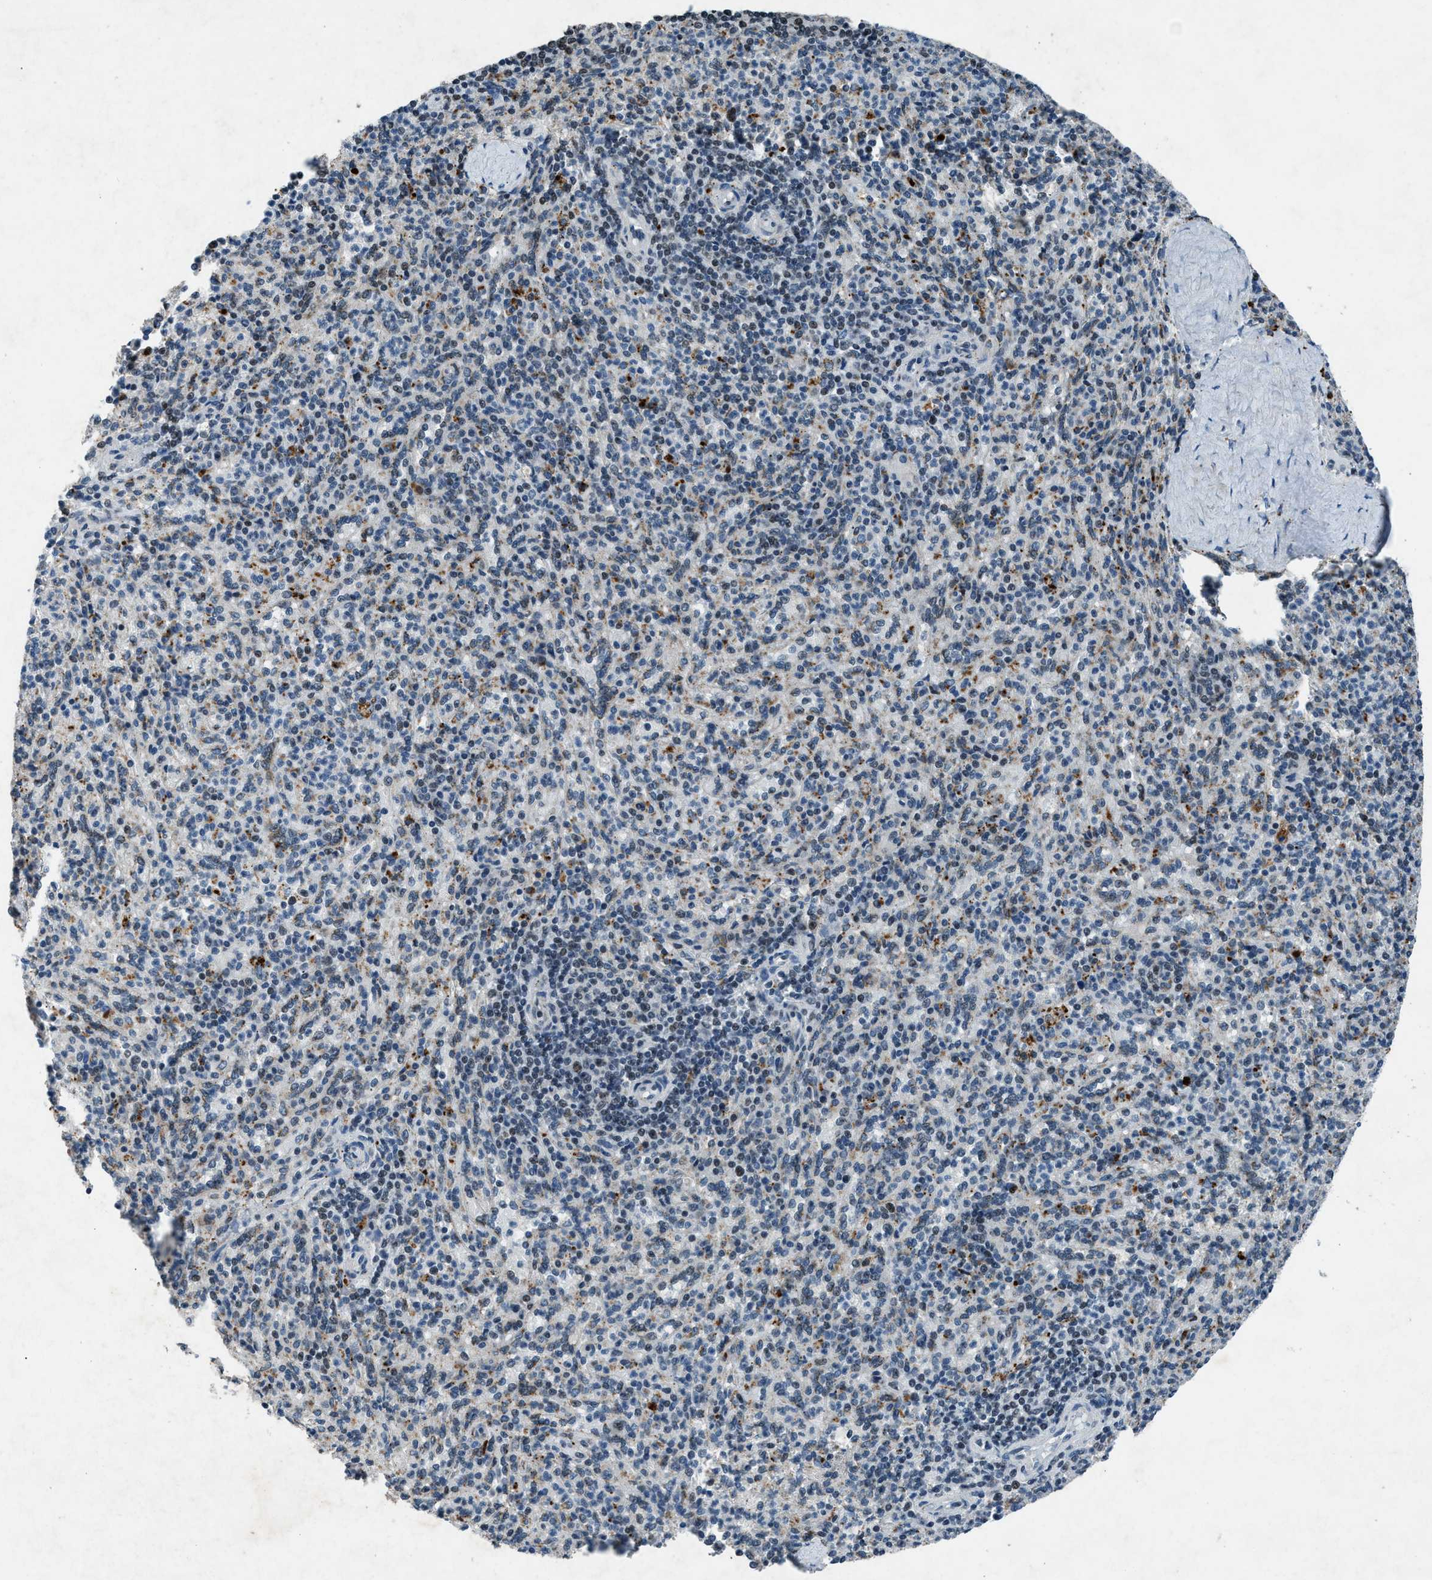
{"staining": {"intensity": "weak", "quantity": "<25%", "location": "nuclear"}, "tissue": "spleen", "cell_type": "Cells in red pulp", "image_type": "normal", "snomed": [{"axis": "morphology", "description": "Normal tissue, NOS"}, {"axis": "topography", "description": "Spleen"}], "caption": "High power microscopy photomicrograph of an immunohistochemistry (IHC) micrograph of benign spleen, revealing no significant staining in cells in red pulp.", "gene": "ADCY1", "patient": {"sex": "male", "age": 36}}